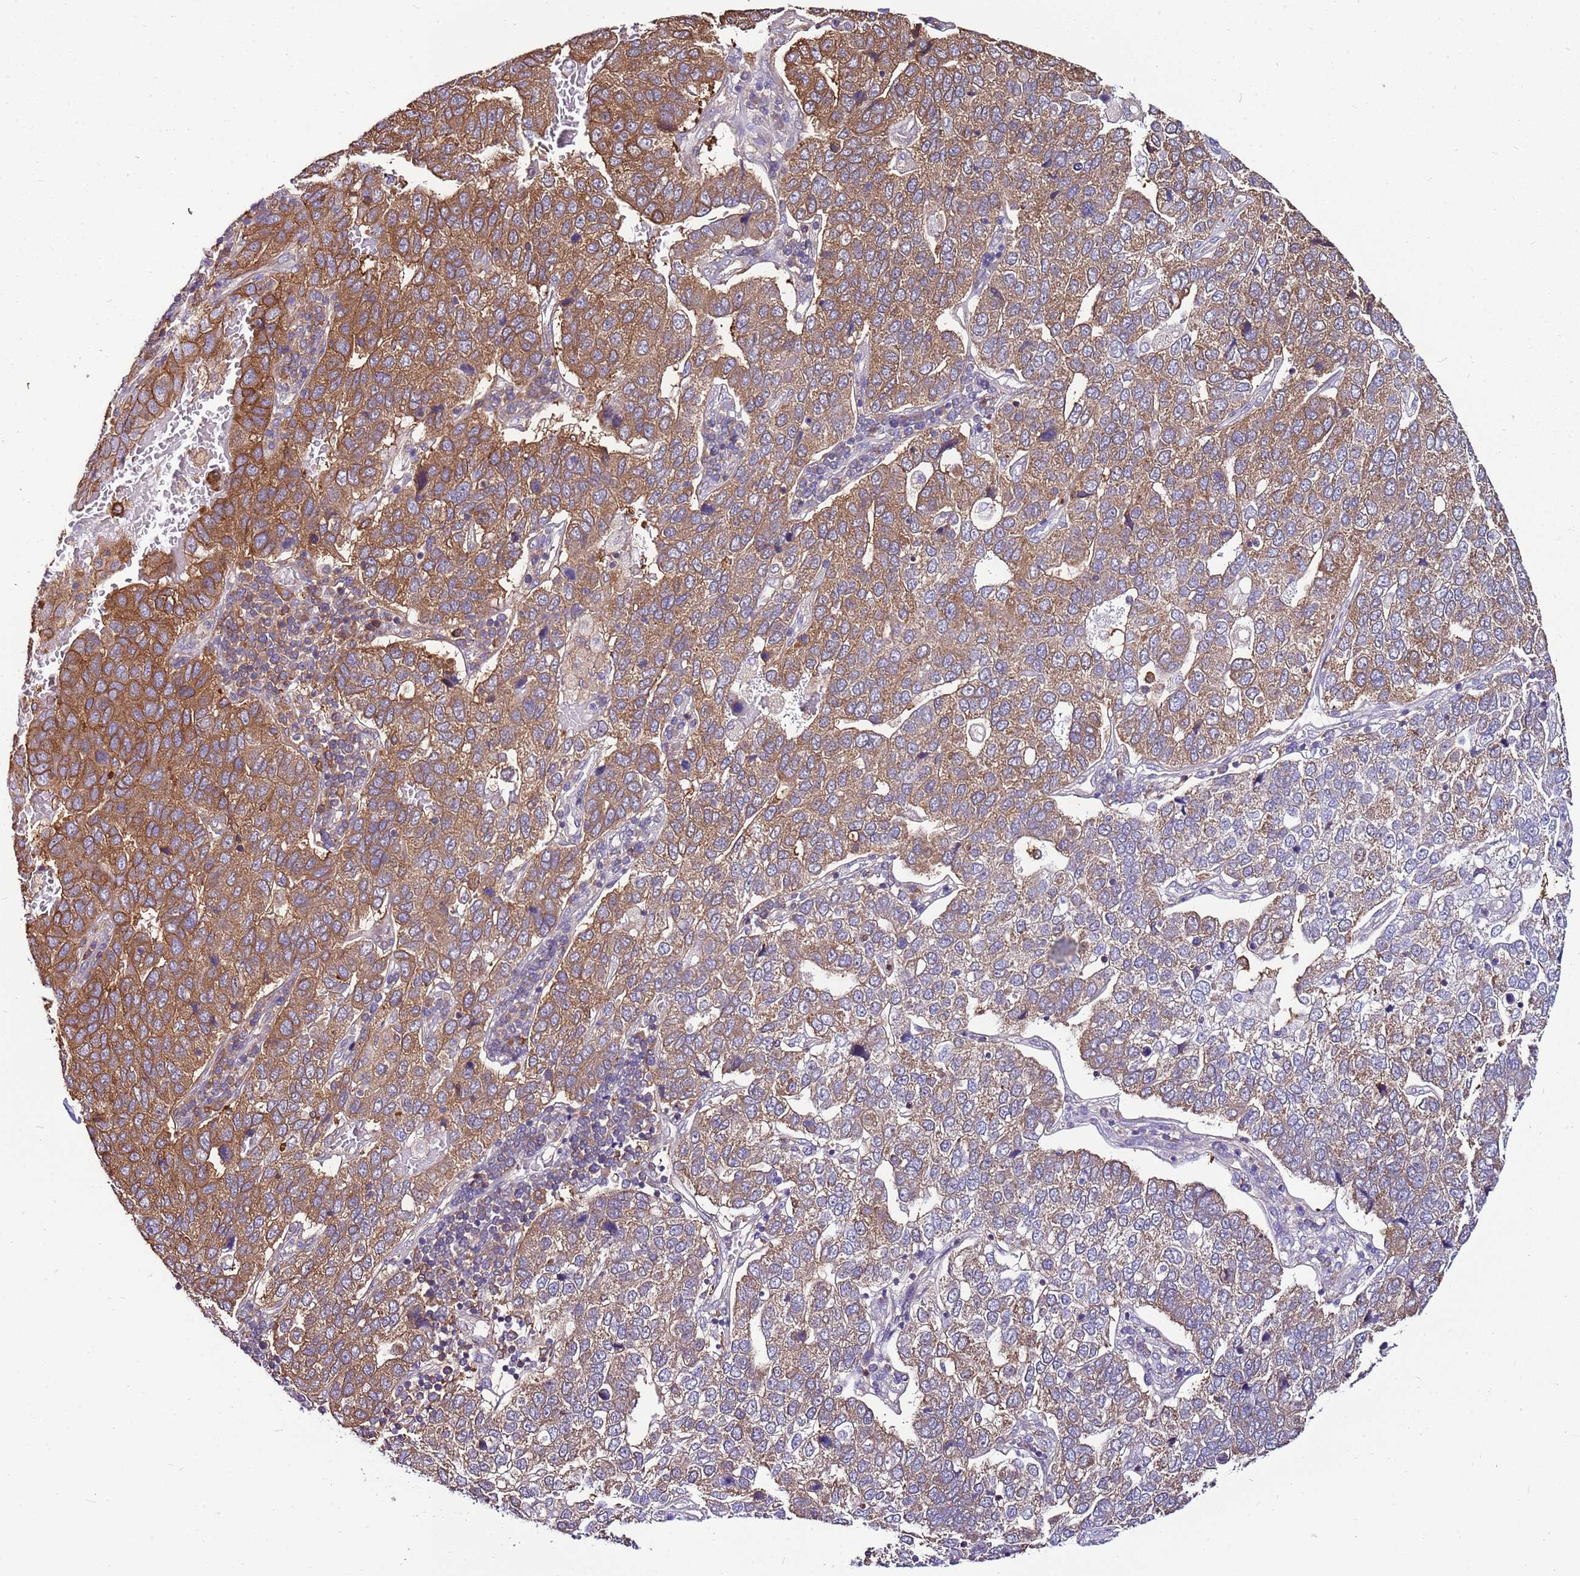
{"staining": {"intensity": "moderate", "quantity": "25%-75%", "location": "cytoplasmic/membranous"}, "tissue": "pancreatic cancer", "cell_type": "Tumor cells", "image_type": "cancer", "snomed": [{"axis": "morphology", "description": "Adenocarcinoma, NOS"}, {"axis": "topography", "description": "Pancreas"}], "caption": "The immunohistochemical stain shows moderate cytoplasmic/membranous positivity in tumor cells of pancreatic cancer tissue.", "gene": "ATXN2L", "patient": {"sex": "female", "age": 61}}